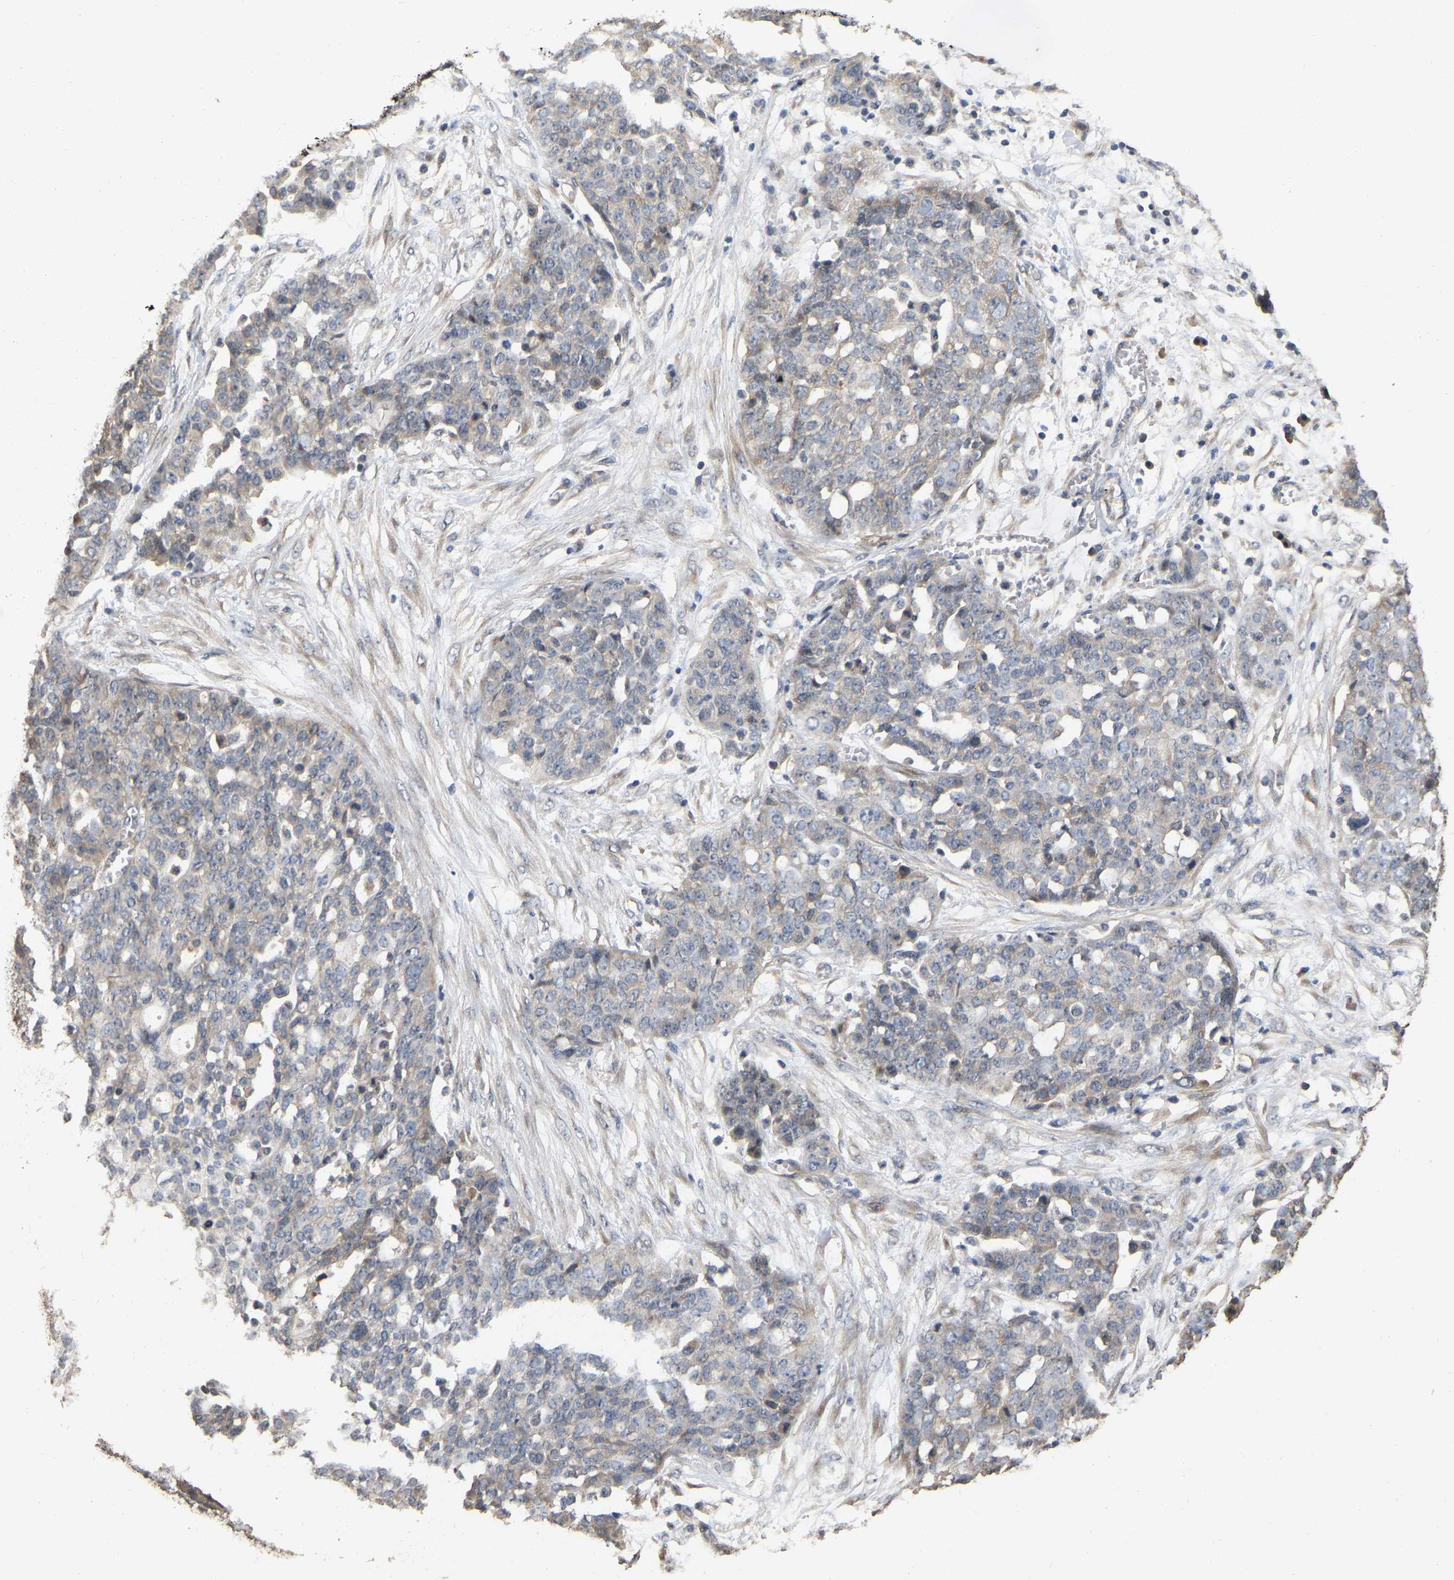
{"staining": {"intensity": "weak", "quantity": "25%-75%", "location": "cytoplasmic/membranous"}, "tissue": "ovarian cancer", "cell_type": "Tumor cells", "image_type": "cancer", "snomed": [{"axis": "morphology", "description": "Cystadenocarcinoma, serous, NOS"}, {"axis": "topography", "description": "Soft tissue"}, {"axis": "topography", "description": "Ovary"}], "caption": "Weak cytoplasmic/membranous staining for a protein is present in approximately 25%-75% of tumor cells of ovarian cancer using immunohistochemistry.", "gene": "NCS1", "patient": {"sex": "female", "age": 57}}